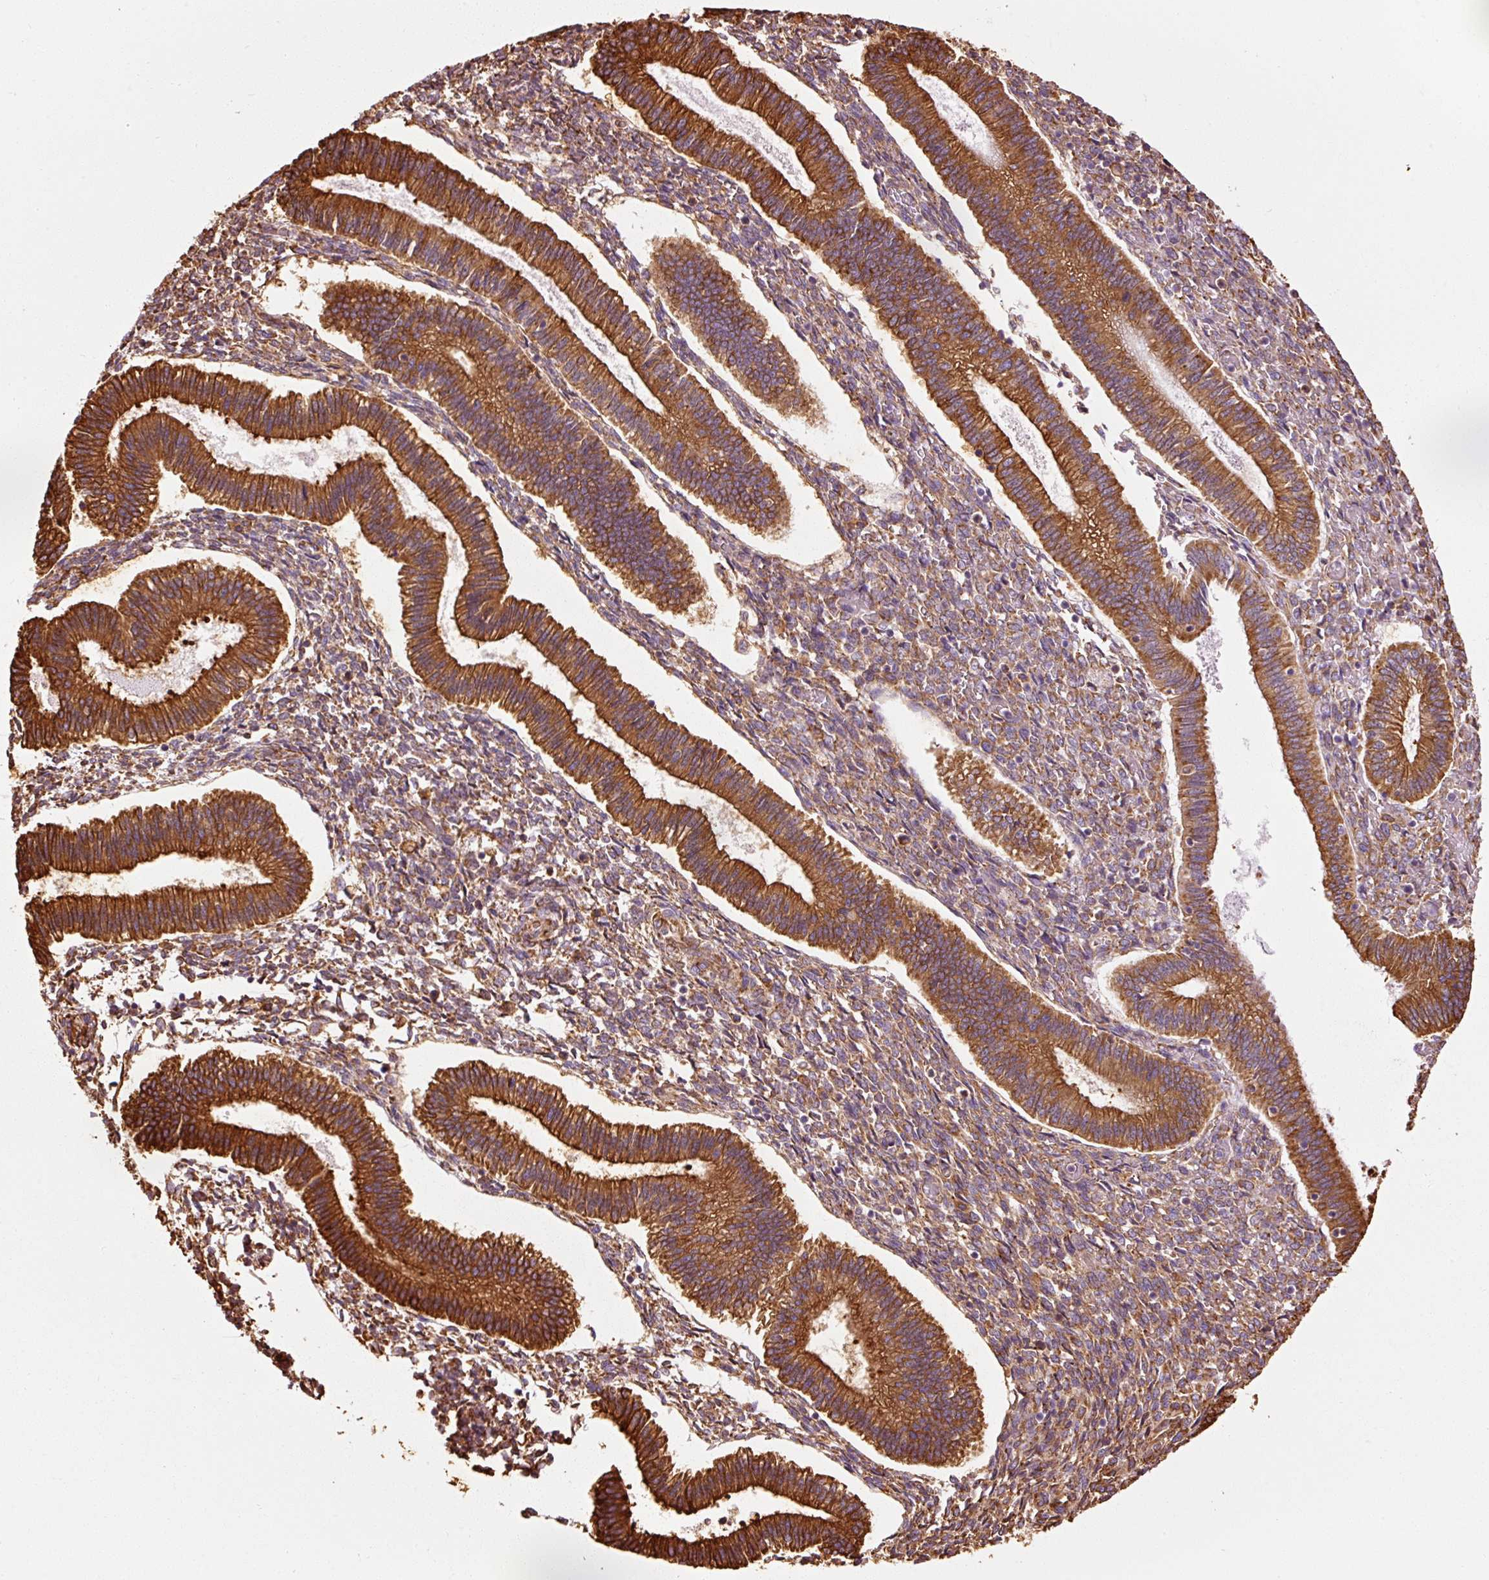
{"staining": {"intensity": "moderate", "quantity": ">75%", "location": "cytoplasmic/membranous"}, "tissue": "endometrium", "cell_type": "Cells in endometrial stroma", "image_type": "normal", "snomed": [{"axis": "morphology", "description": "Normal tissue, NOS"}, {"axis": "topography", "description": "Endometrium"}], "caption": "Cells in endometrial stroma demonstrate medium levels of moderate cytoplasmic/membranous staining in about >75% of cells in normal endometrium.", "gene": "ENSG00000256500", "patient": {"sex": "female", "age": 25}}